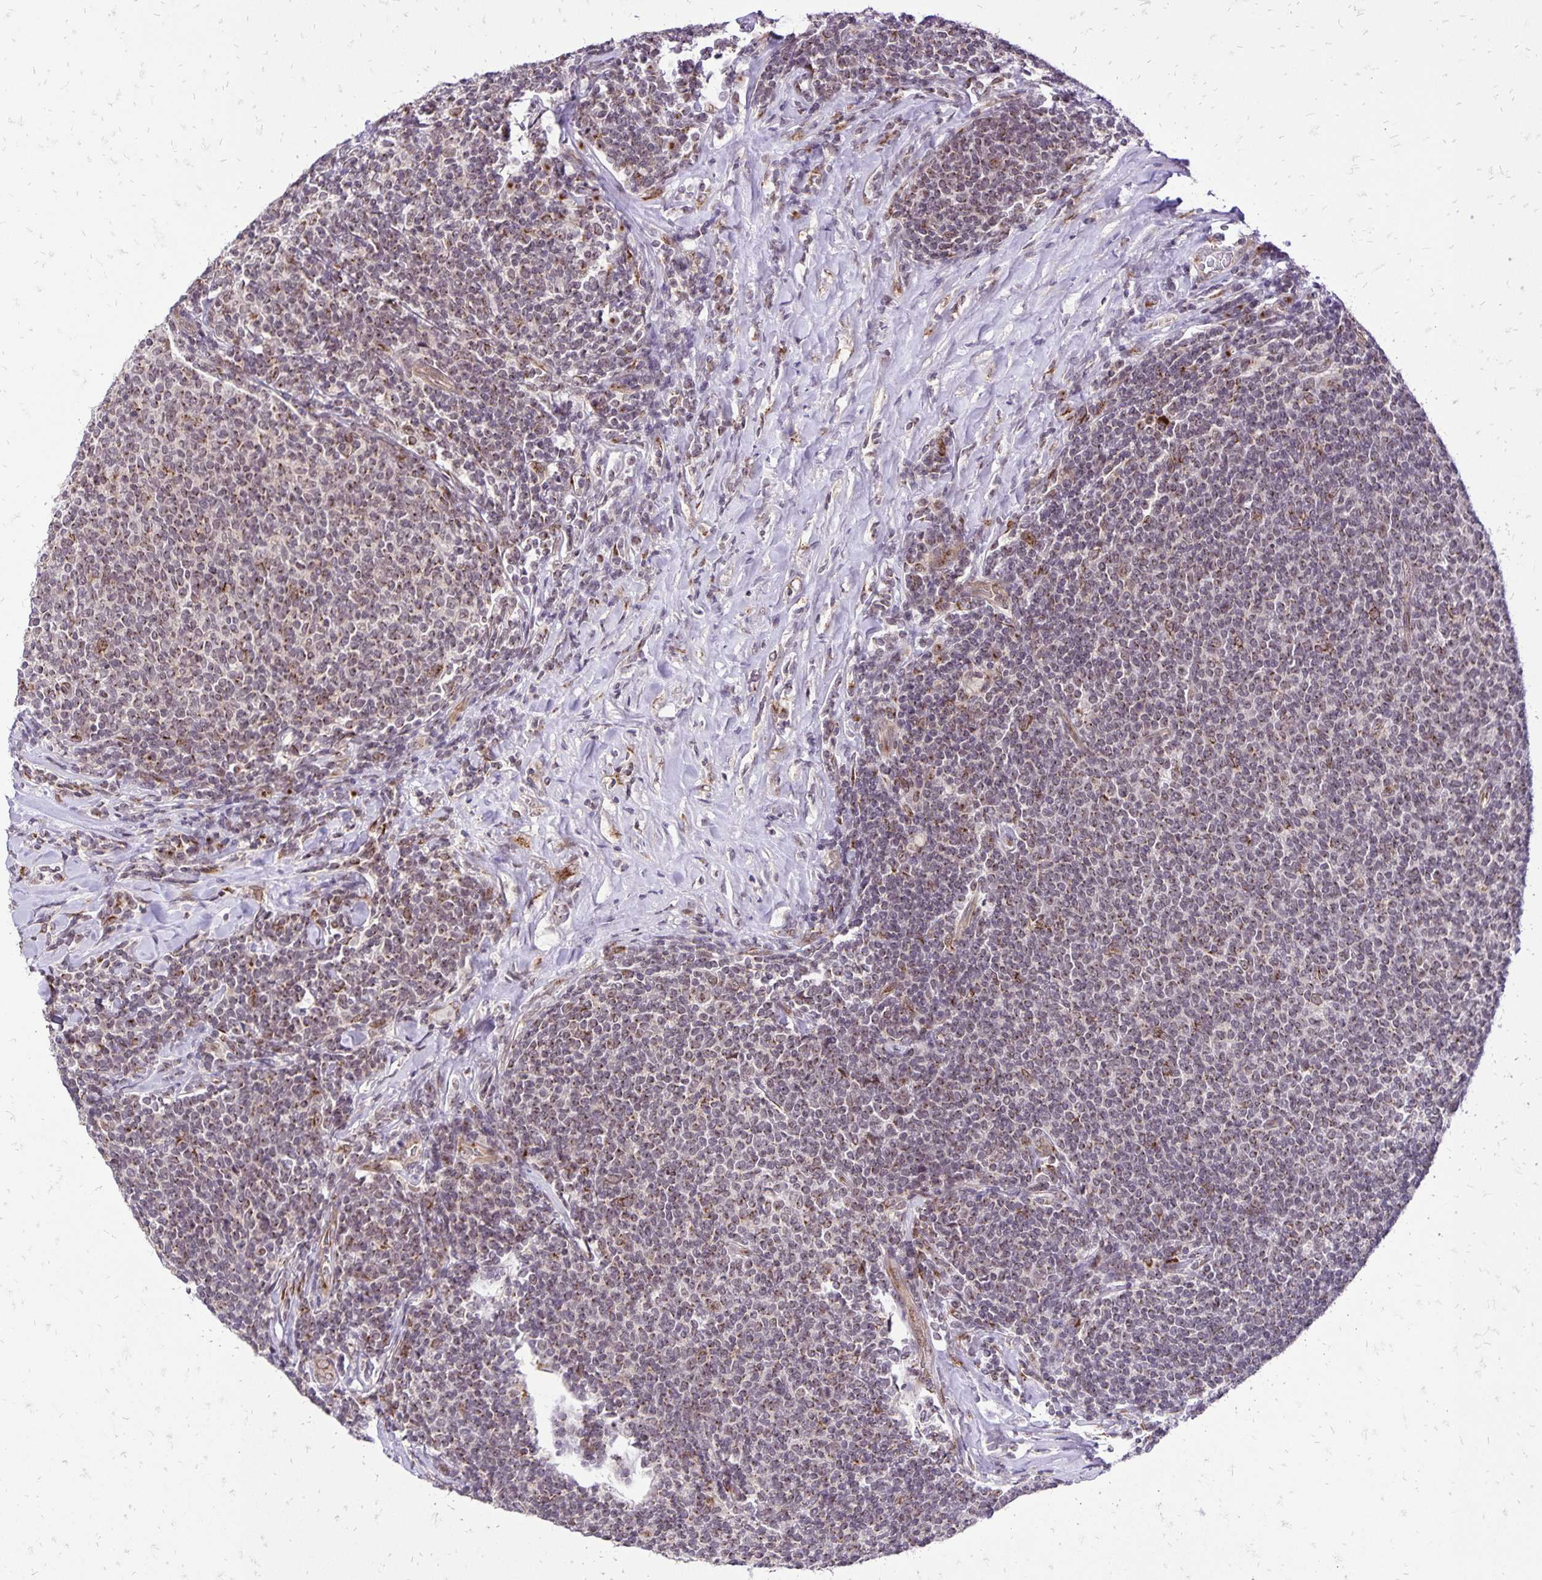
{"staining": {"intensity": "weak", "quantity": "25%-75%", "location": "cytoplasmic/membranous"}, "tissue": "lymphoma", "cell_type": "Tumor cells", "image_type": "cancer", "snomed": [{"axis": "morphology", "description": "Malignant lymphoma, non-Hodgkin's type, Low grade"}, {"axis": "topography", "description": "Lymph node"}], "caption": "This photomicrograph displays IHC staining of human lymphoma, with low weak cytoplasmic/membranous positivity in approximately 25%-75% of tumor cells.", "gene": "GOLGA5", "patient": {"sex": "male", "age": 52}}